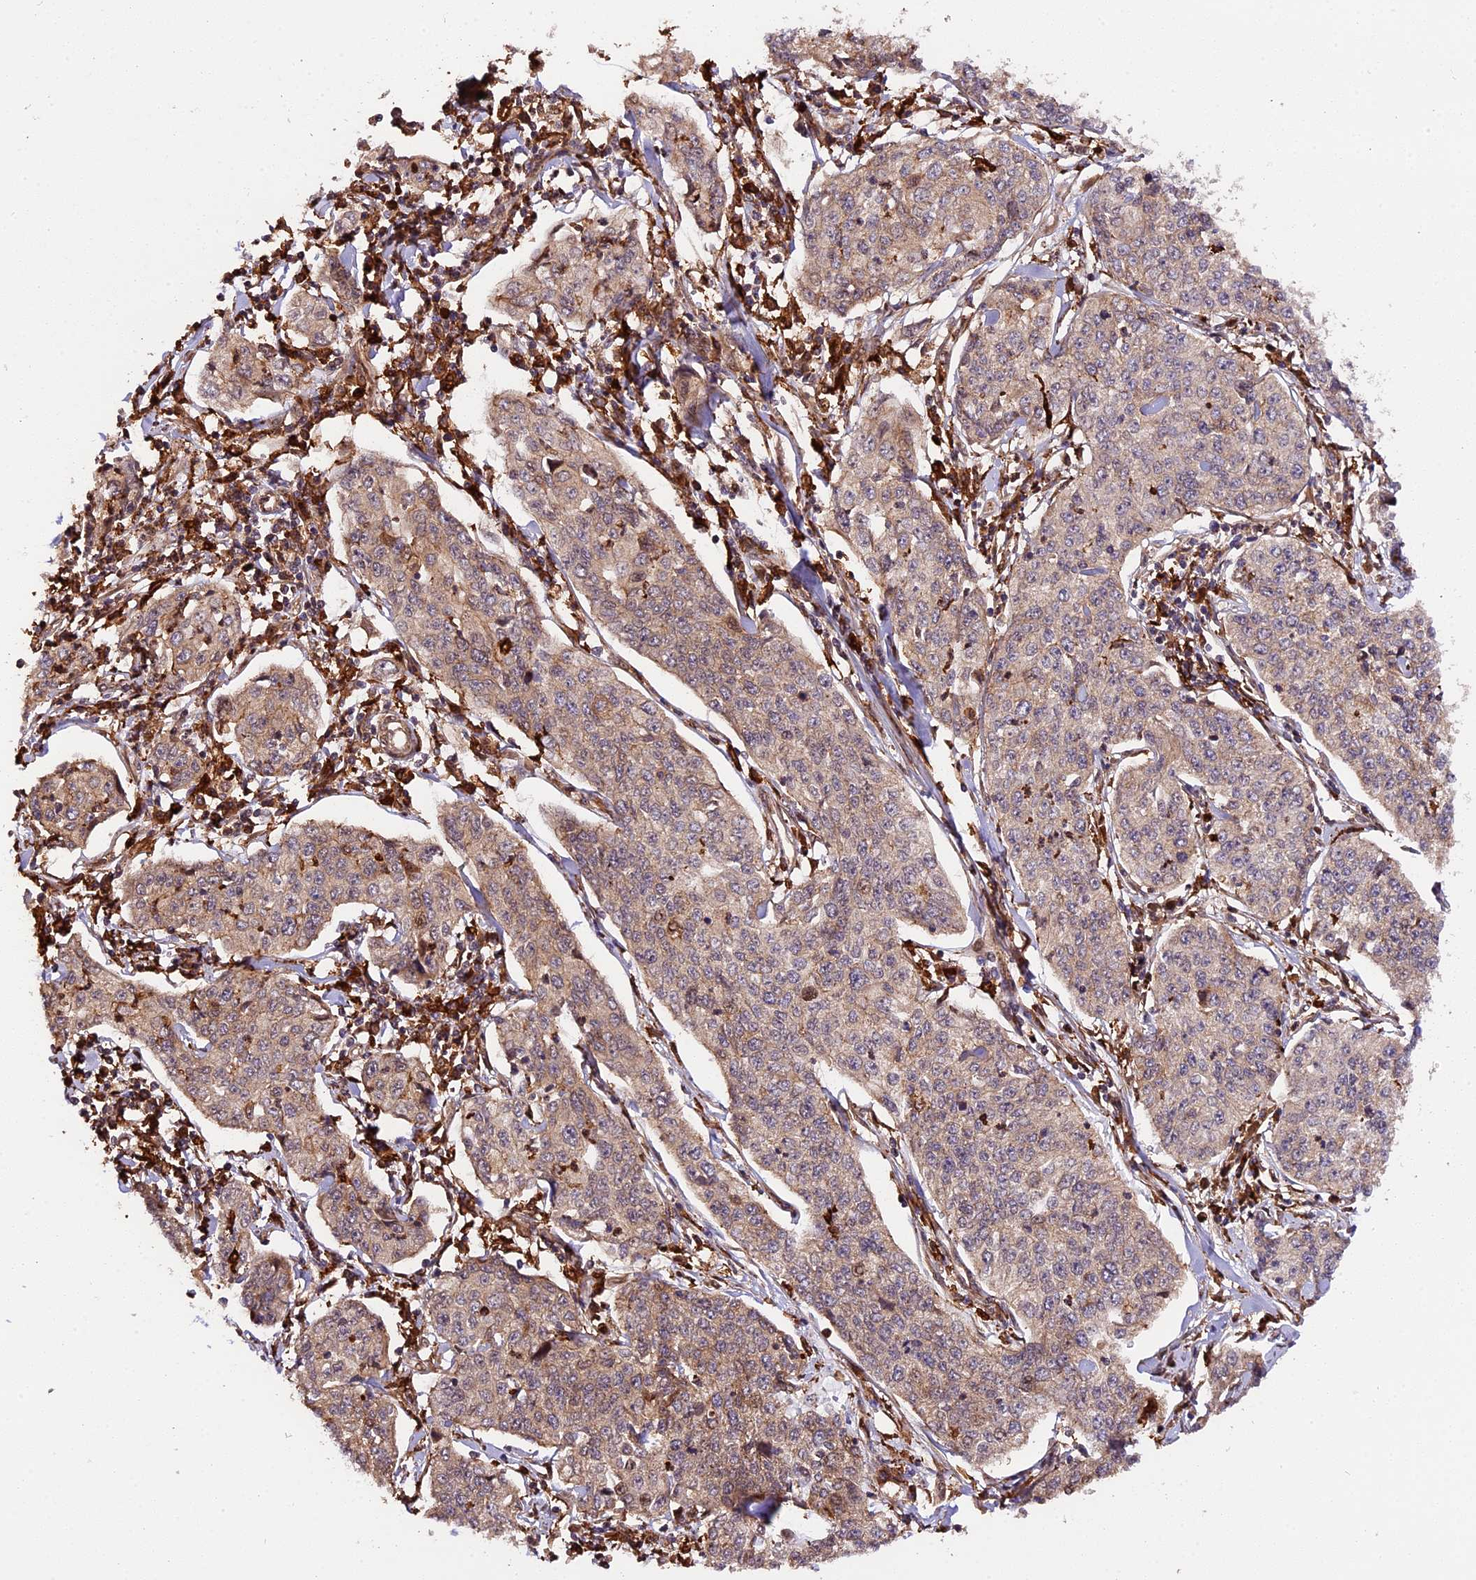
{"staining": {"intensity": "weak", "quantity": "<25%", "location": "cytoplasmic/membranous"}, "tissue": "cervical cancer", "cell_type": "Tumor cells", "image_type": "cancer", "snomed": [{"axis": "morphology", "description": "Squamous cell carcinoma, NOS"}, {"axis": "topography", "description": "Cervix"}], "caption": "Tumor cells show no significant staining in cervical cancer (squamous cell carcinoma). (DAB immunohistochemistry with hematoxylin counter stain).", "gene": "HERPUD1", "patient": {"sex": "female", "age": 35}}